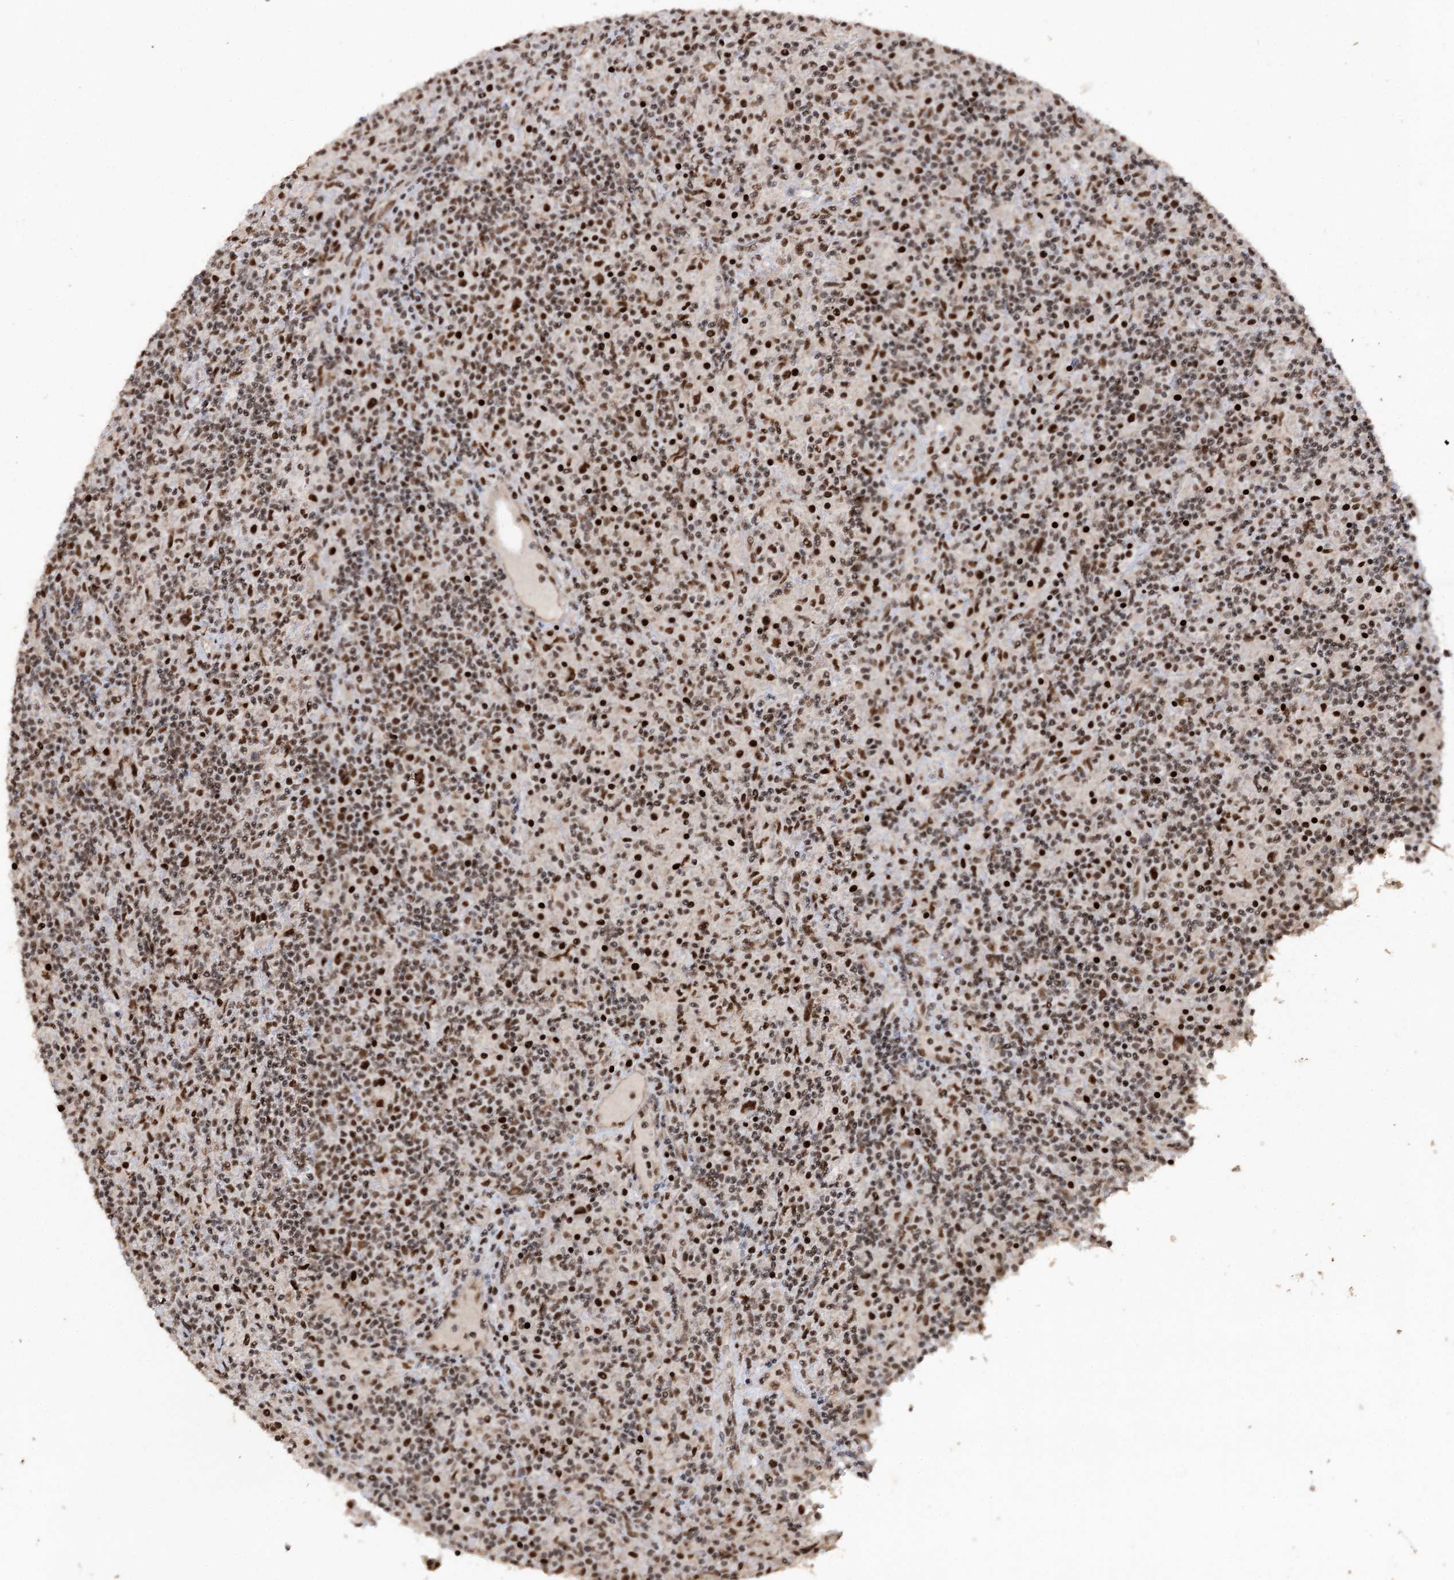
{"staining": {"intensity": "moderate", "quantity": ">75%", "location": "nuclear"}, "tissue": "lymphoma", "cell_type": "Tumor cells", "image_type": "cancer", "snomed": [{"axis": "morphology", "description": "Hodgkin's disease, NOS"}, {"axis": "topography", "description": "Lymph node"}], "caption": "Human Hodgkin's disease stained with a brown dye demonstrates moderate nuclear positive expression in about >75% of tumor cells.", "gene": "U2SURP", "patient": {"sex": "male", "age": 70}}